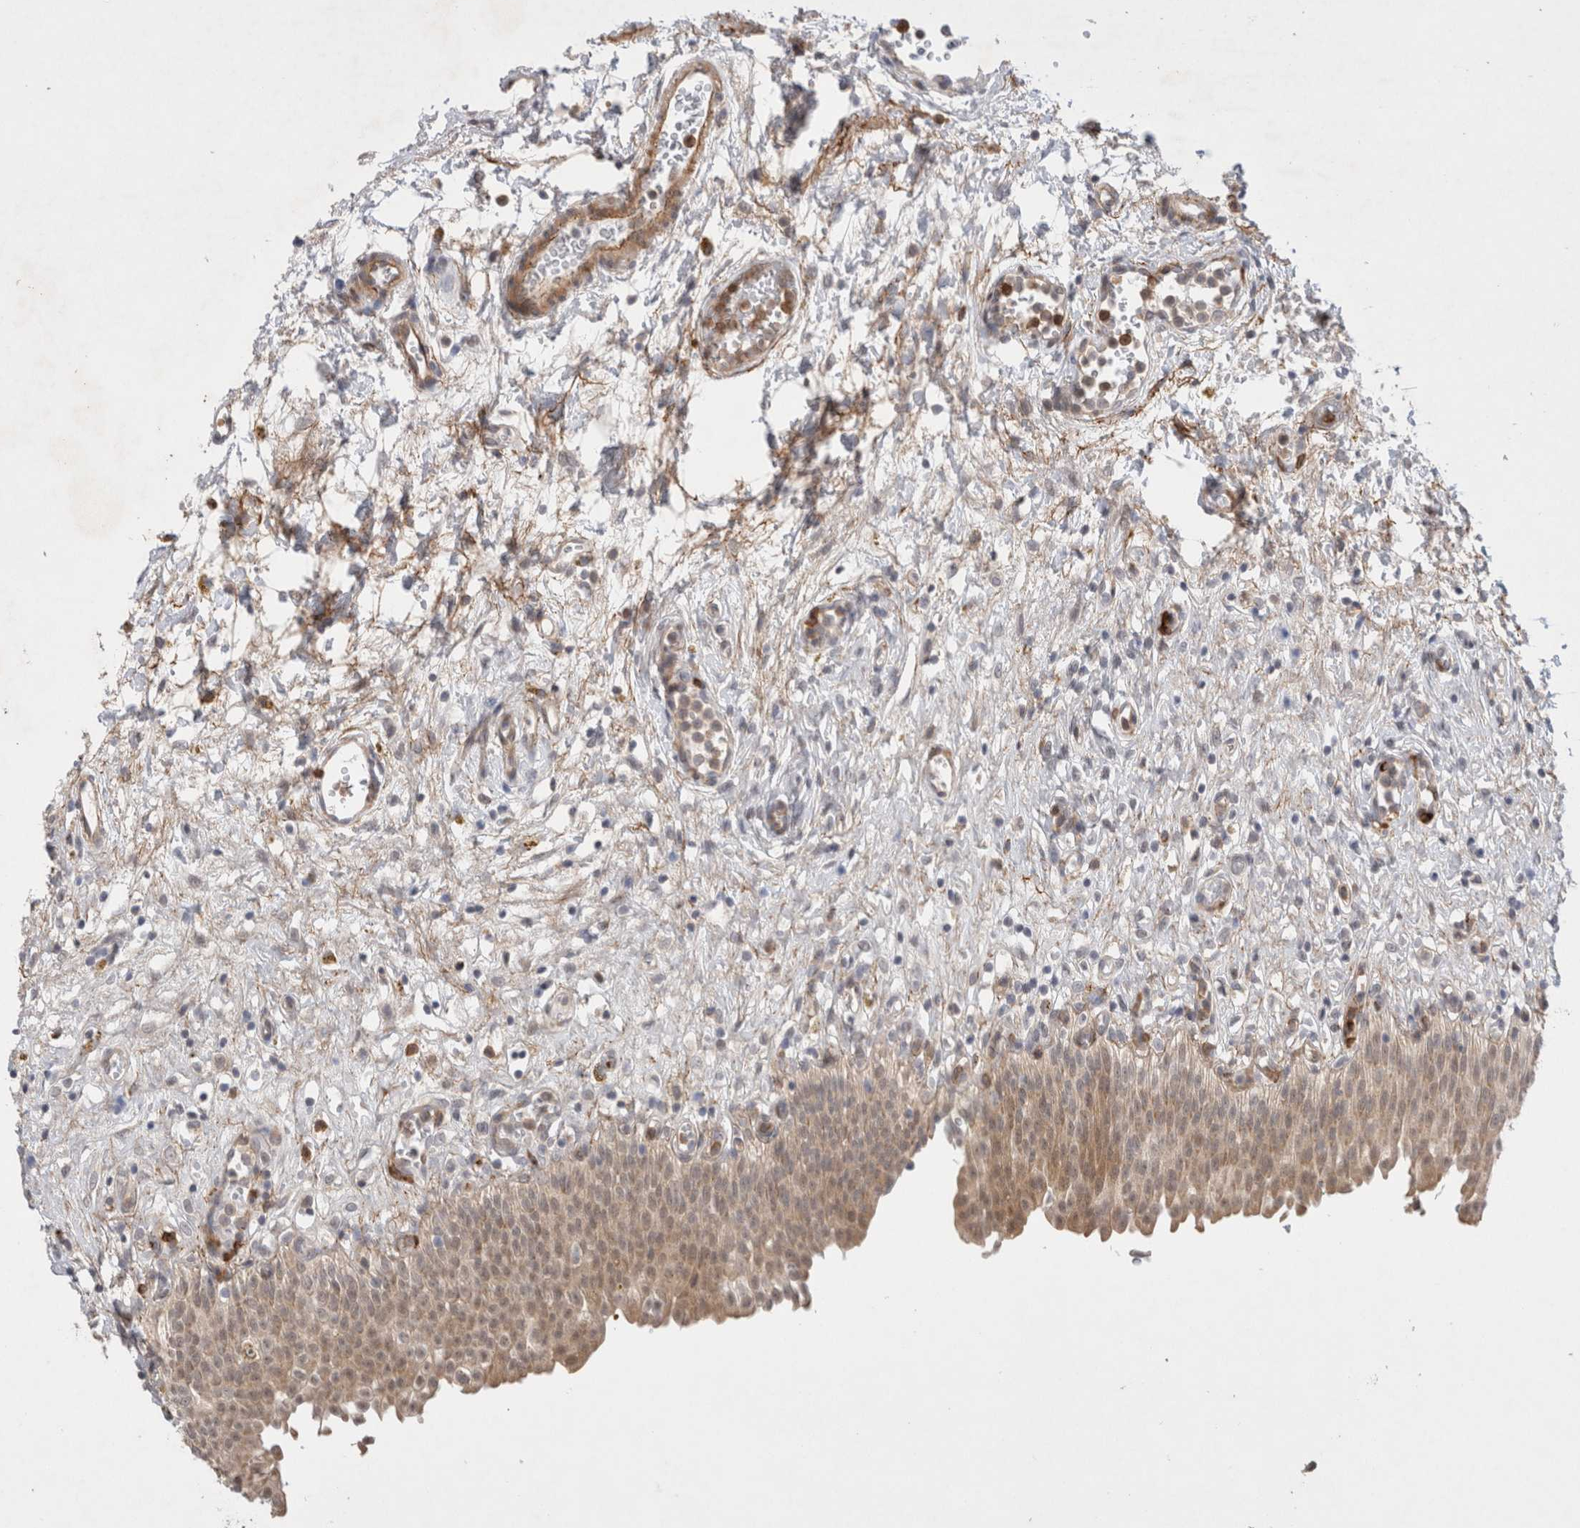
{"staining": {"intensity": "strong", "quantity": "25%-75%", "location": "cytoplasmic/membranous"}, "tissue": "urinary bladder", "cell_type": "Urothelial cells", "image_type": "normal", "snomed": [{"axis": "morphology", "description": "Urothelial carcinoma, High grade"}, {"axis": "topography", "description": "Urinary bladder"}], "caption": "A high amount of strong cytoplasmic/membranous staining is identified in about 25%-75% of urothelial cells in normal urinary bladder. (DAB IHC with brightfield microscopy, high magnification).", "gene": "GSDMB", "patient": {"sex": "male", "age": 46}}